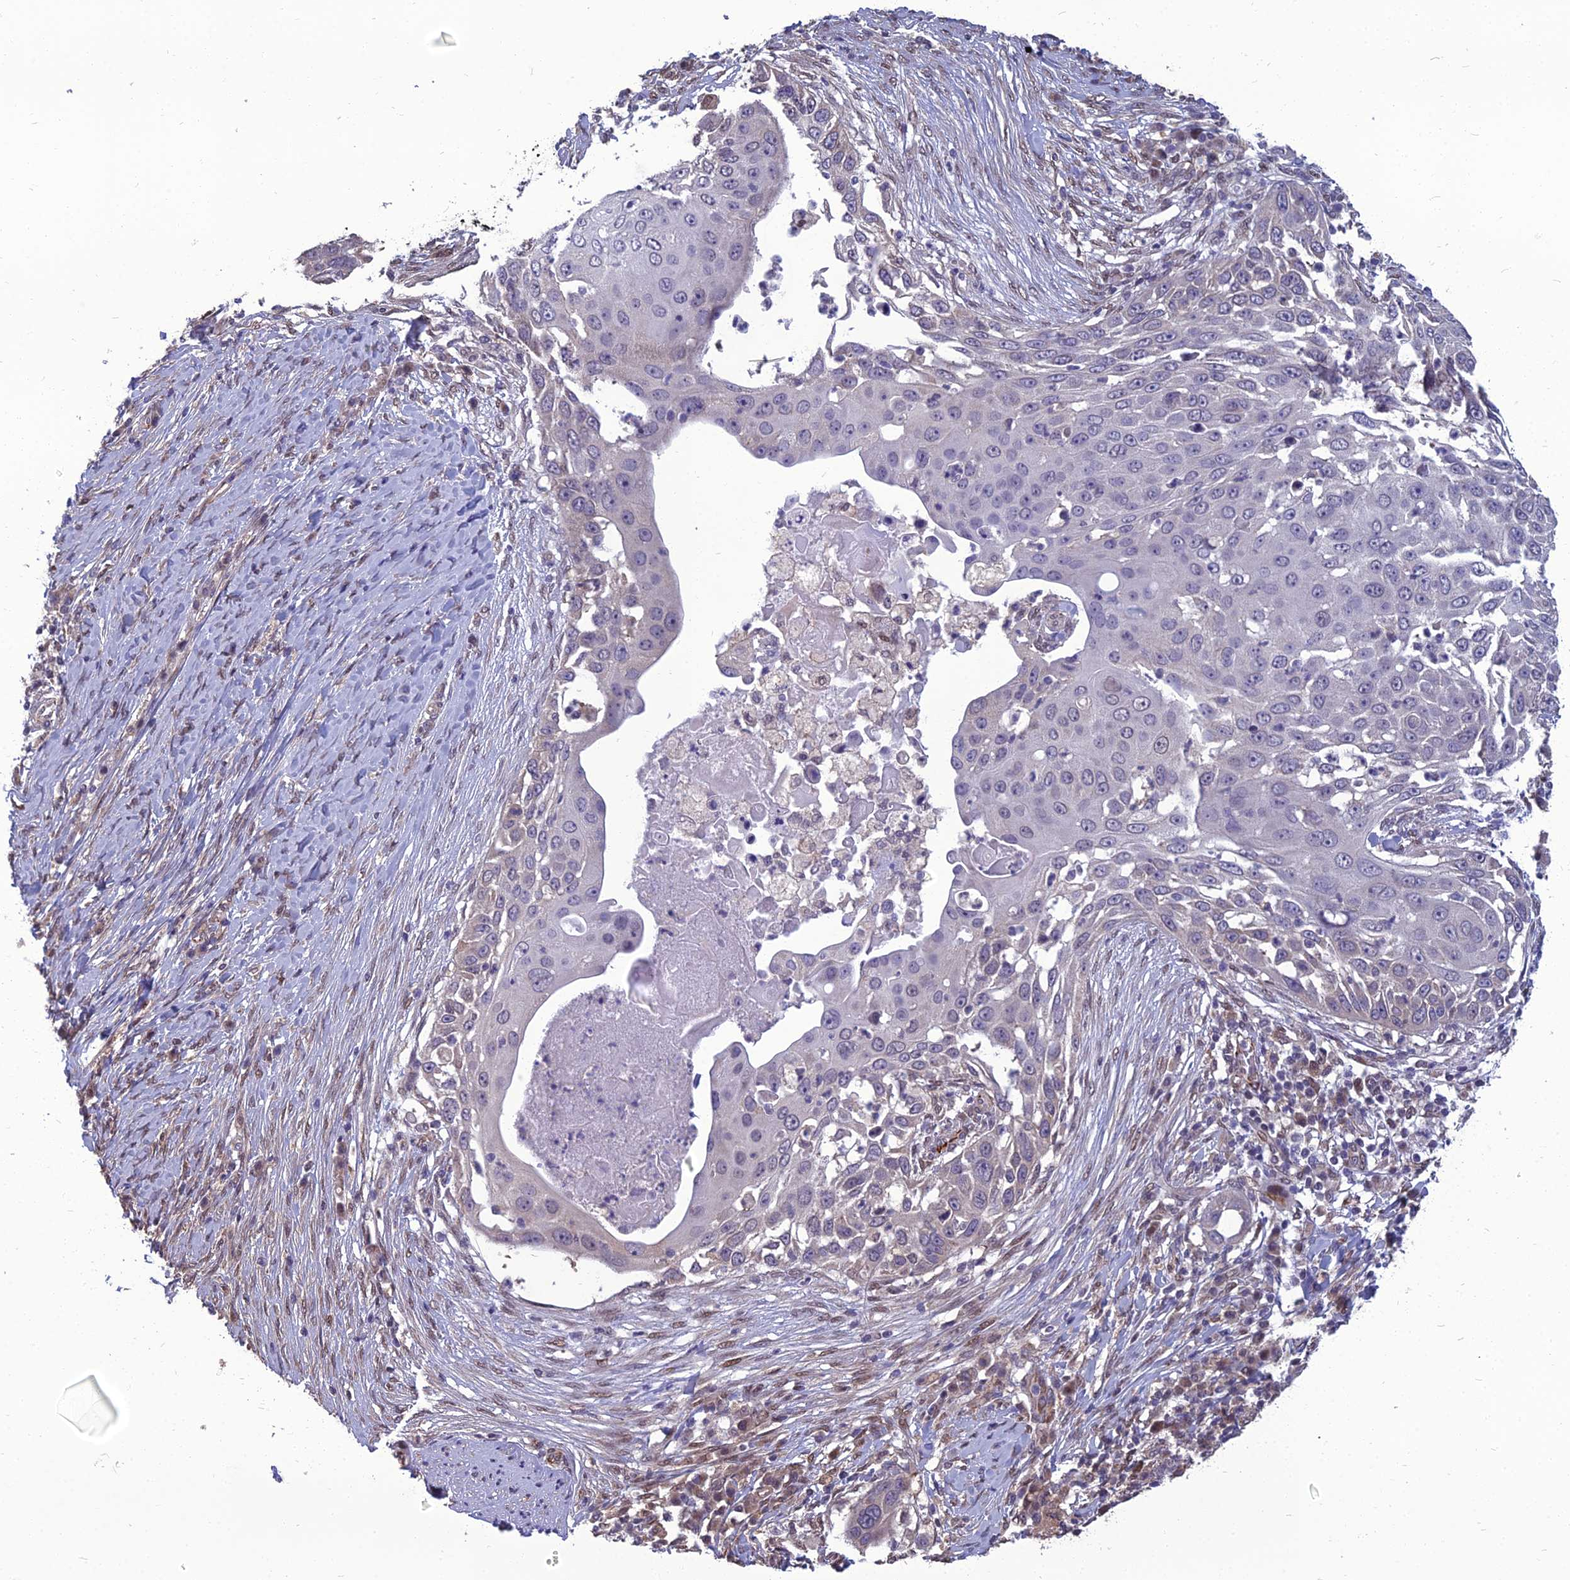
{"staining": {"intensity": "weak", "quantity": "<25%", "location": "cytoplasmic/membranous"}, "tissue": "skin cancer", "cell_type": "Tumor cells", "image_type": "cancer", "snomed": [{"axis": "morphology", "description": "Squamous cell carcinoma, NOS"}, {"axis": "topography", "description": "Skin"}], "caption": "Squamous cell carcinoma (skin) stained for a protein using immunohistochemistry exhibits no staining tumor cells.", "gene": "NR4A3", "patient": {"sex": "female", "age": 44}}